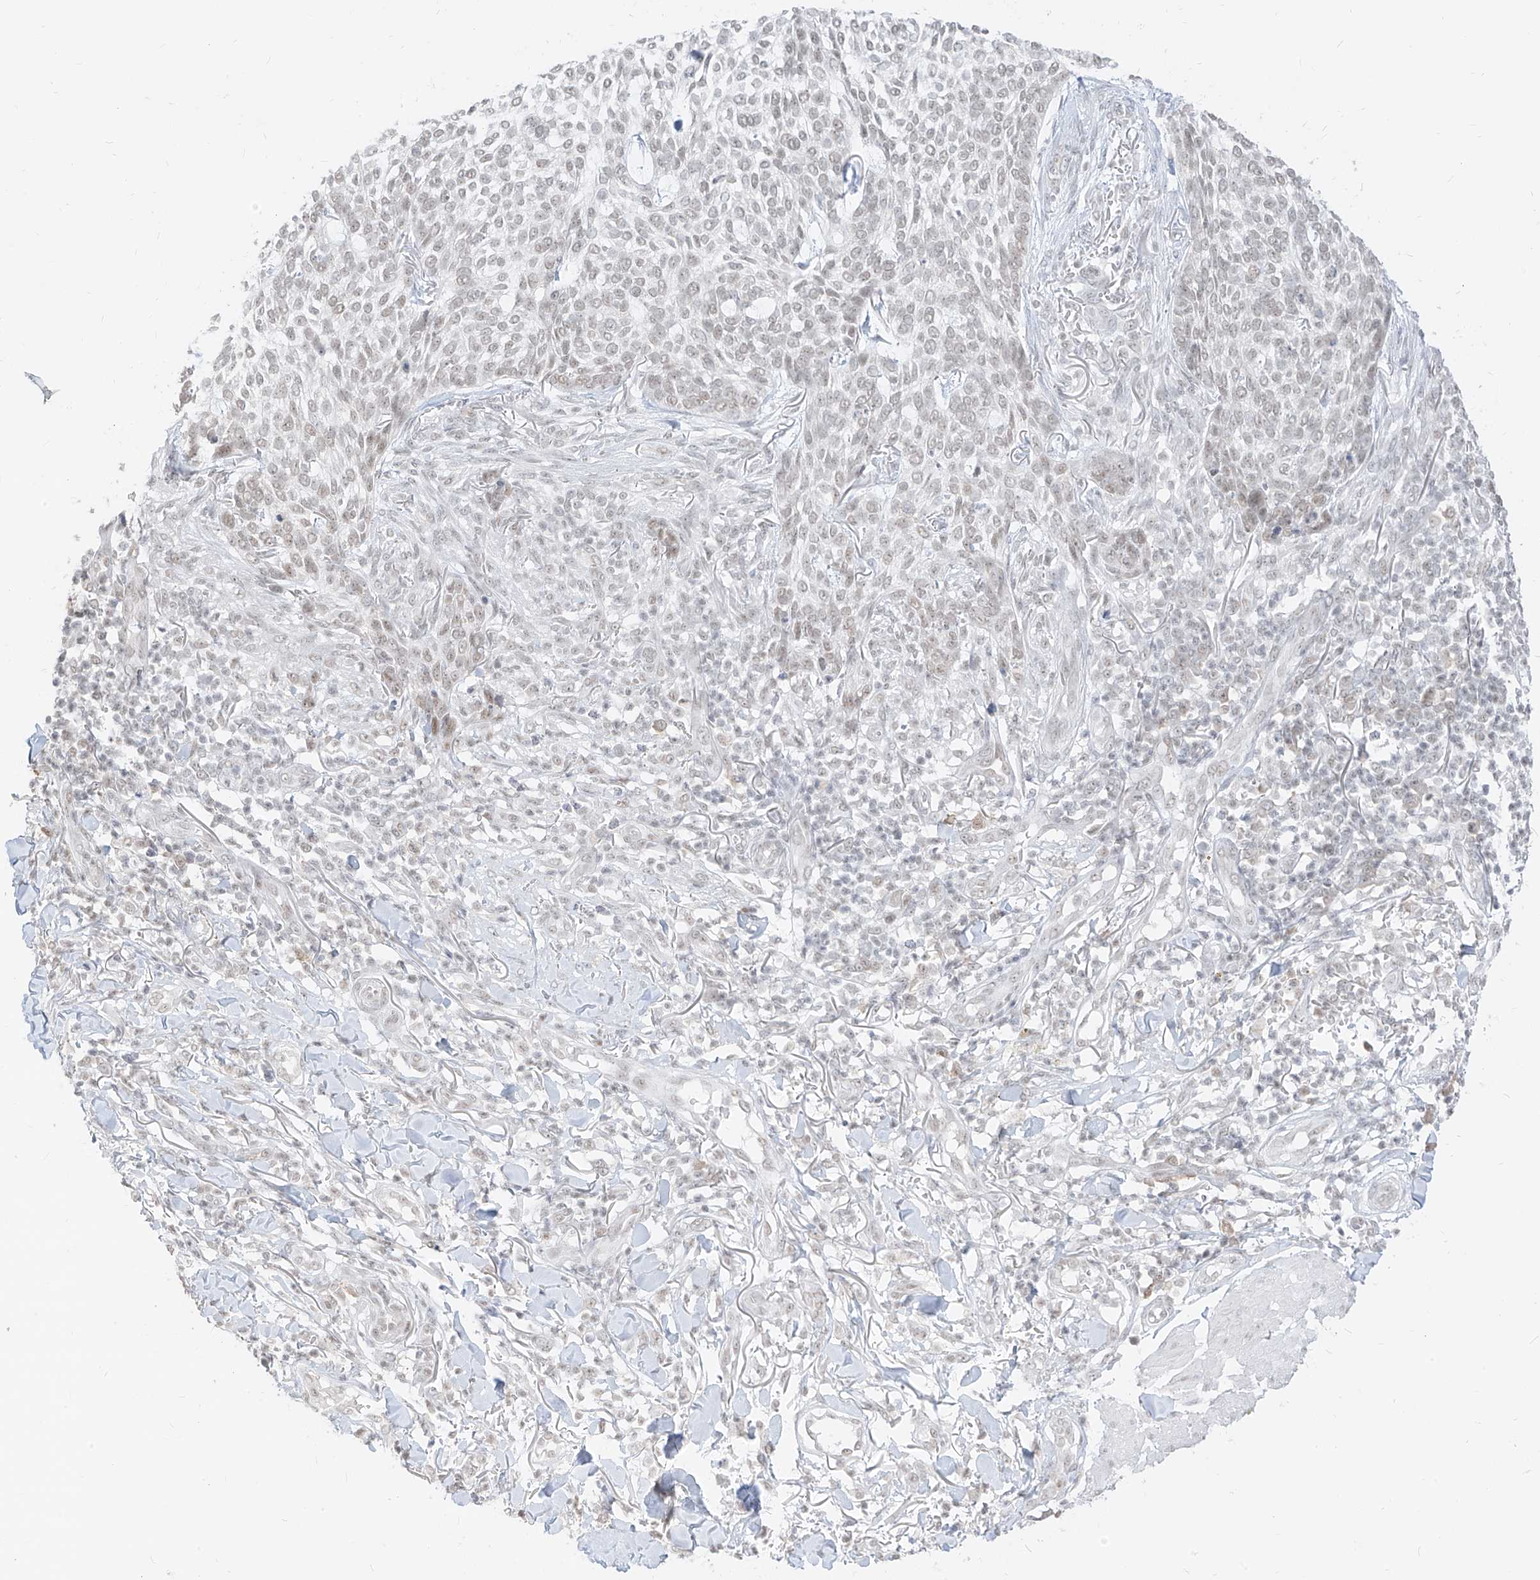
{"staining": {"intensity": "weak", "quantity": "25%-75%", "location": "nuclear"}, "tissue": "skin cancer", "cell_type": "Tumor cells", "image_type": "cancer", "snomed": [{"axis": "morphology", "description": "Basal cell carcinoma"}, {"axis": "topography", "description": "Skin"}], "caption": "A brown stain labels weak nuclear expression of a protein in skin cancer (basal cell carcinoma) tumor cells. (DAB (3,3'-diaminobenzidine) IHC with brightfield microscopy, high magnification).", "gene": "SUPT5H", "patient": {"sex": "female", "age": 64}}